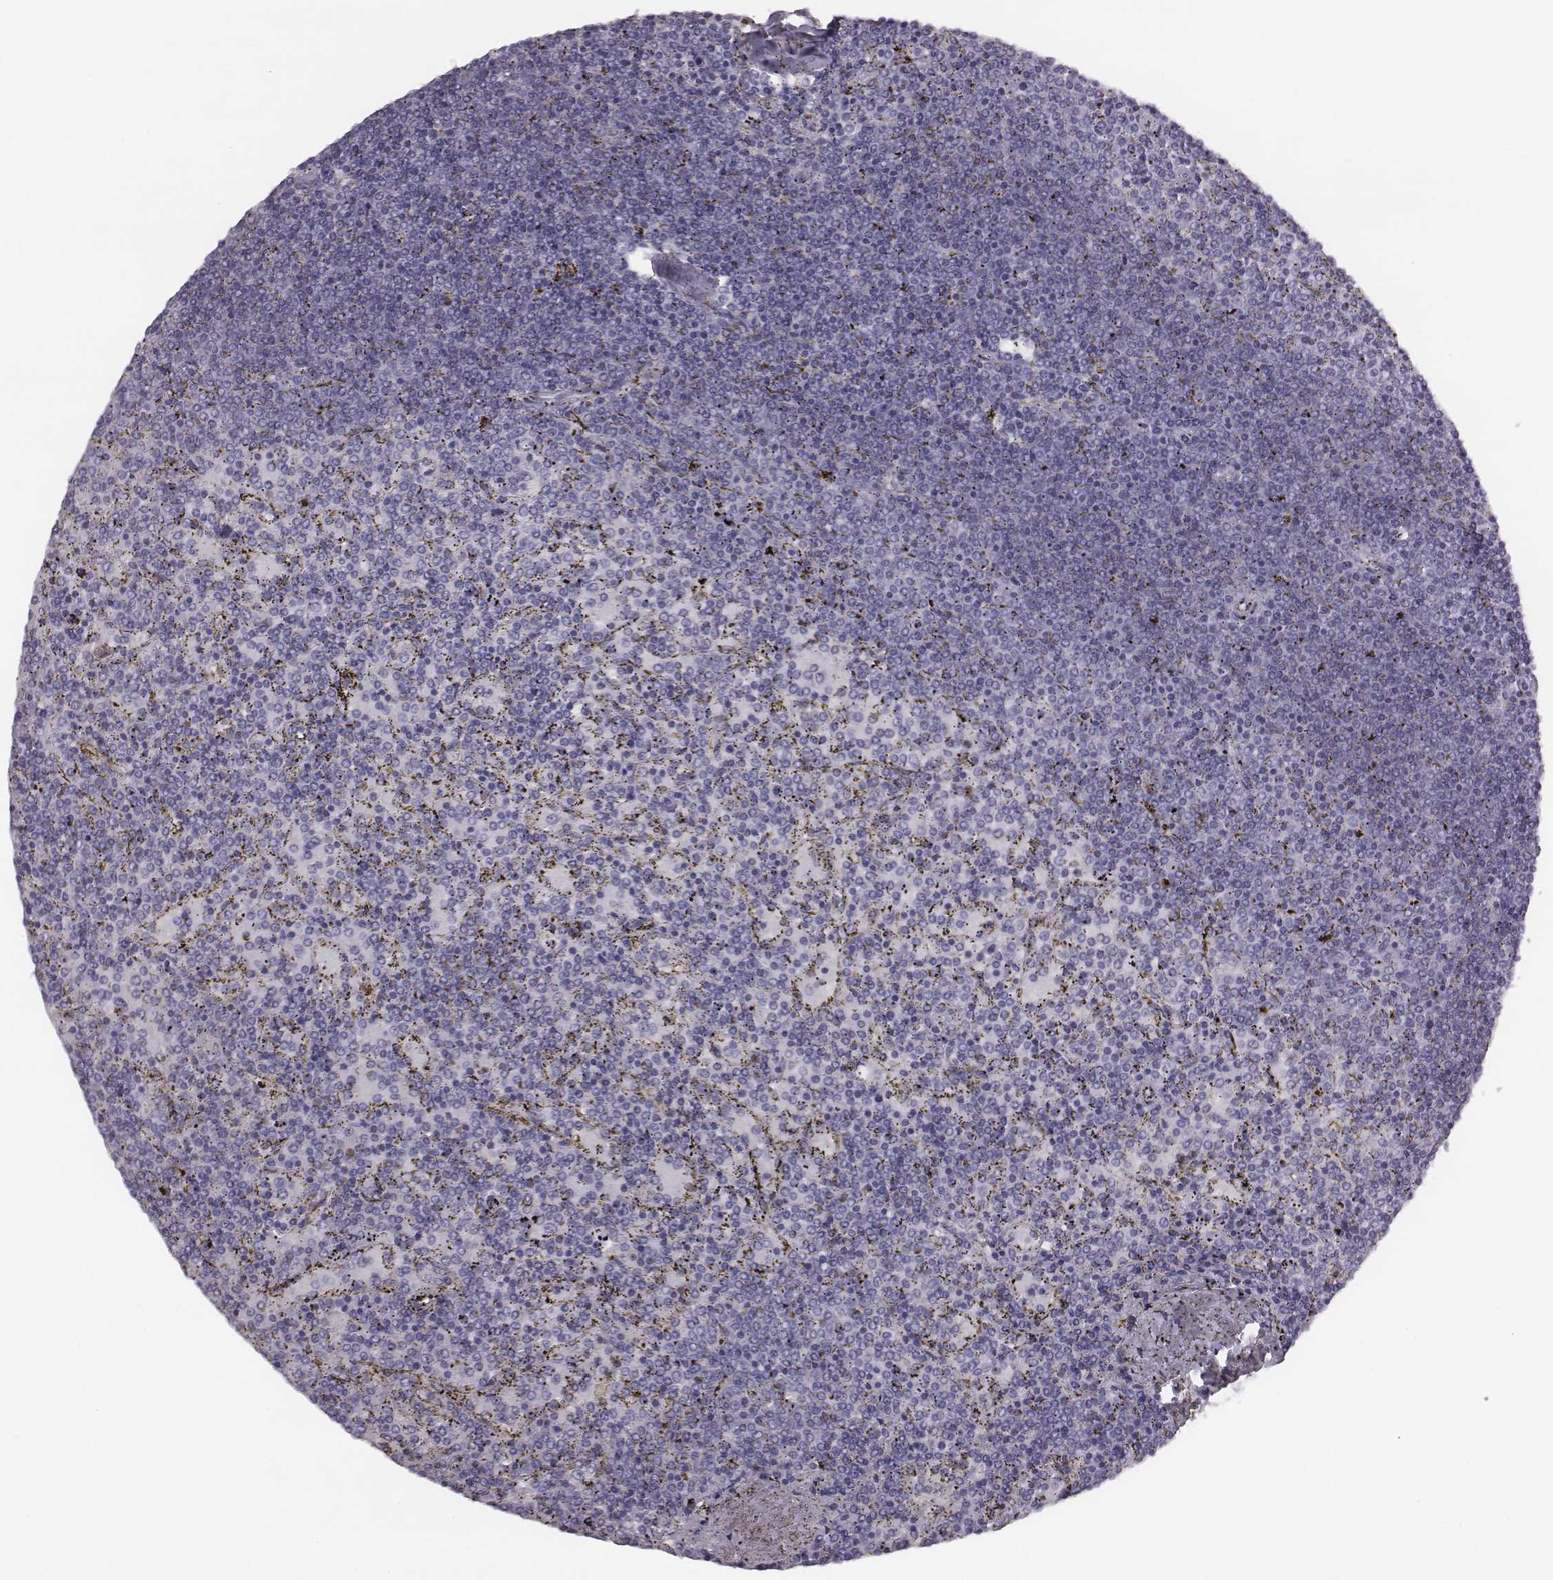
{"staining": {"intensity": "negative", "quantity": "none", "location": "none"}, "tissue": "lymphoma", "cell_type": "Tumor cells", "image_type": "cancer", "snomed": [{"axis": "morphology", "description": "Malignant lymphoma, non-Hodgkin's type, Low grade"}, {"axis": "topography", "description": "Spleen"}], "caption": "High magnification brightfield microscopy of lymphoma stained with DAB (brown) and counterstained with hematoxylin (blue): tumor cells show no significant staining. Brightfield microscopy of immunohistochemistry stained with DAB (3,3'-diaminobenzidine) (brown) and hematoxylin (blue), captured at high magnification.", "gene": "PDE8B", "patient": {"sex": "female", "age": 77}}